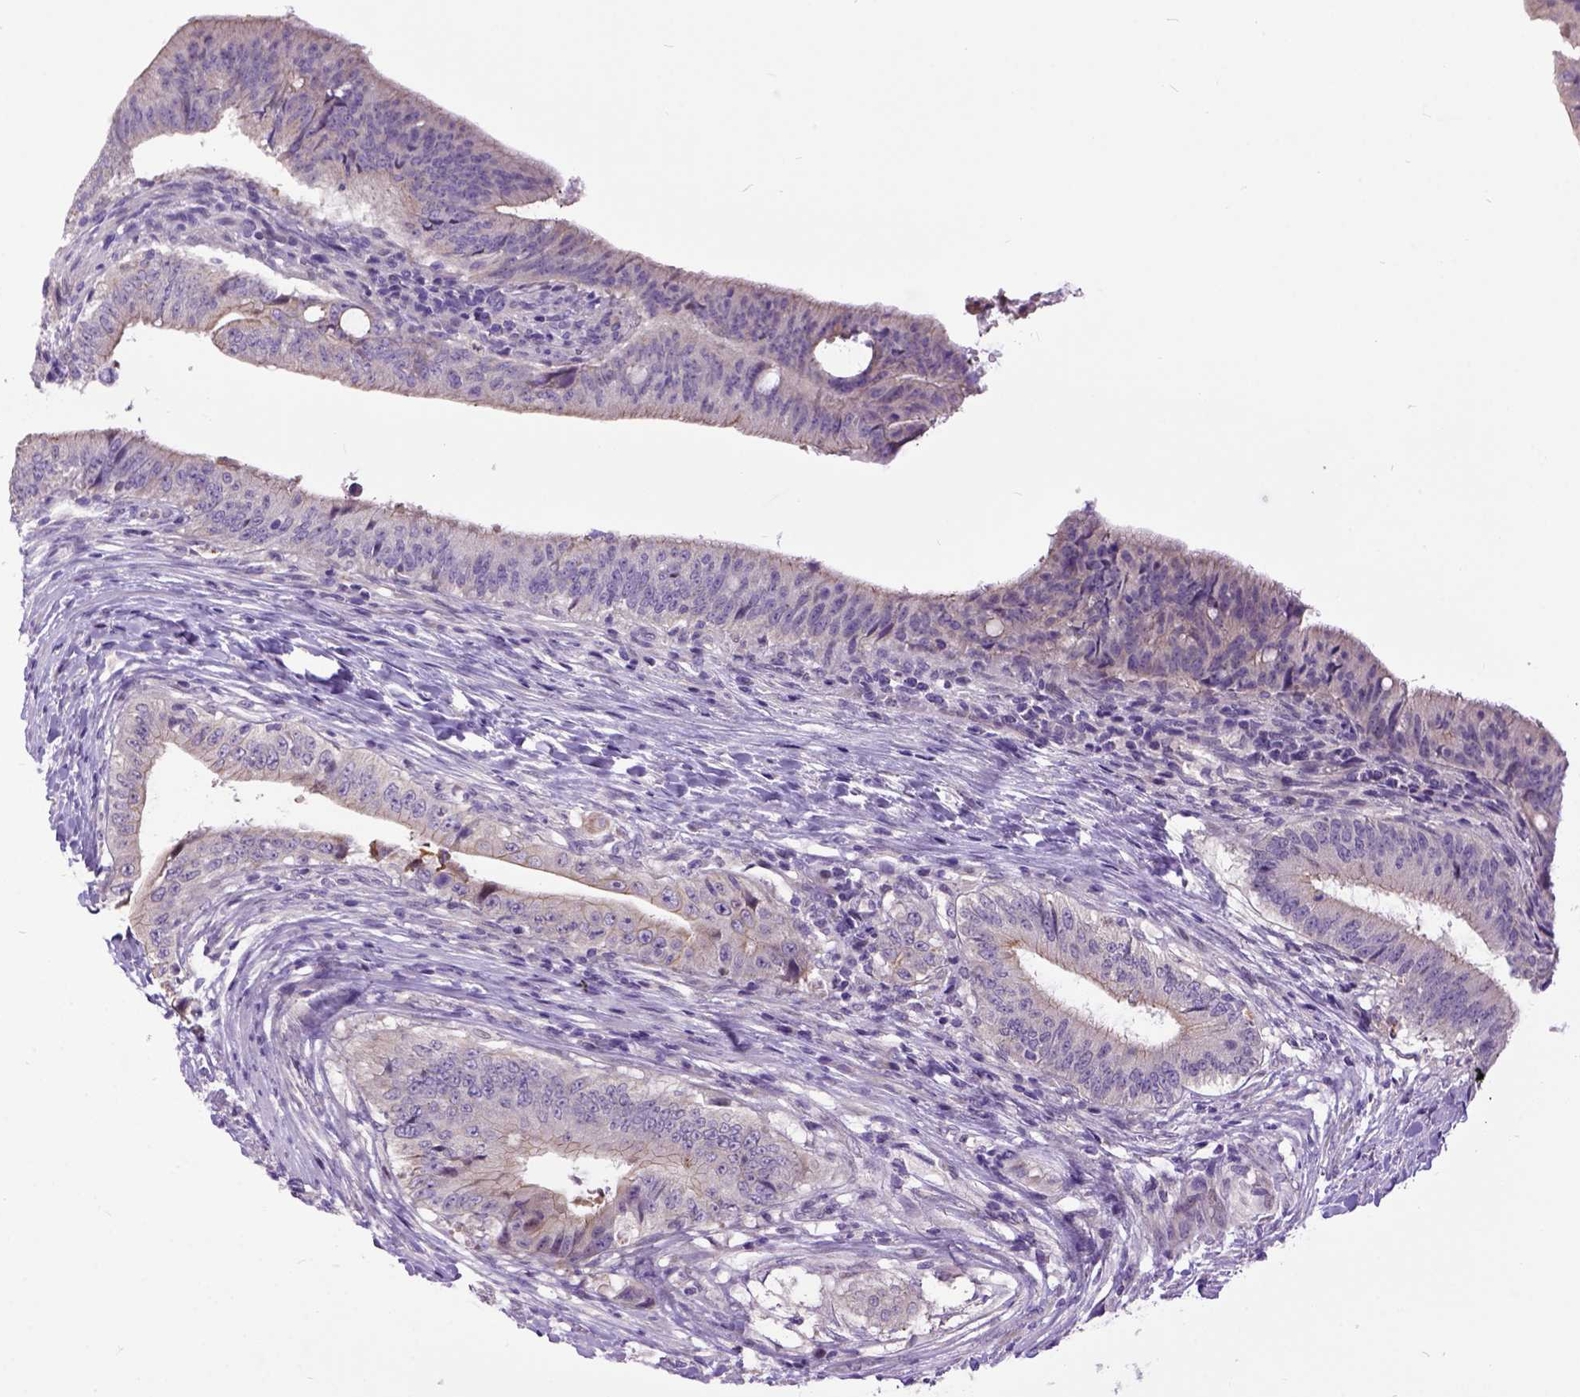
{"staining": {"intensity": "weak", "quantity": "25%-75%", "location": "cytoplasmic/membranous"}, "tissue": "colorectal cancer", "cell_type": "Tumor cells", "image_type": "cancer", "snomed": [{"axis": "morphology", "description": "Adenocarcinoma, NOS"}, {"axis": "topography", "description": "Colon"}], "caption": "Immunohistochemistry (DAB (3,3'-diaminobenzidine)) staining of human colorectal adenocarcinoma shows weak cytoplasmic/membranous protein expression in about 25%-75% of tumor cells.", "gene": "NEK5", "patient": {"sex": "female", "age": 43}}